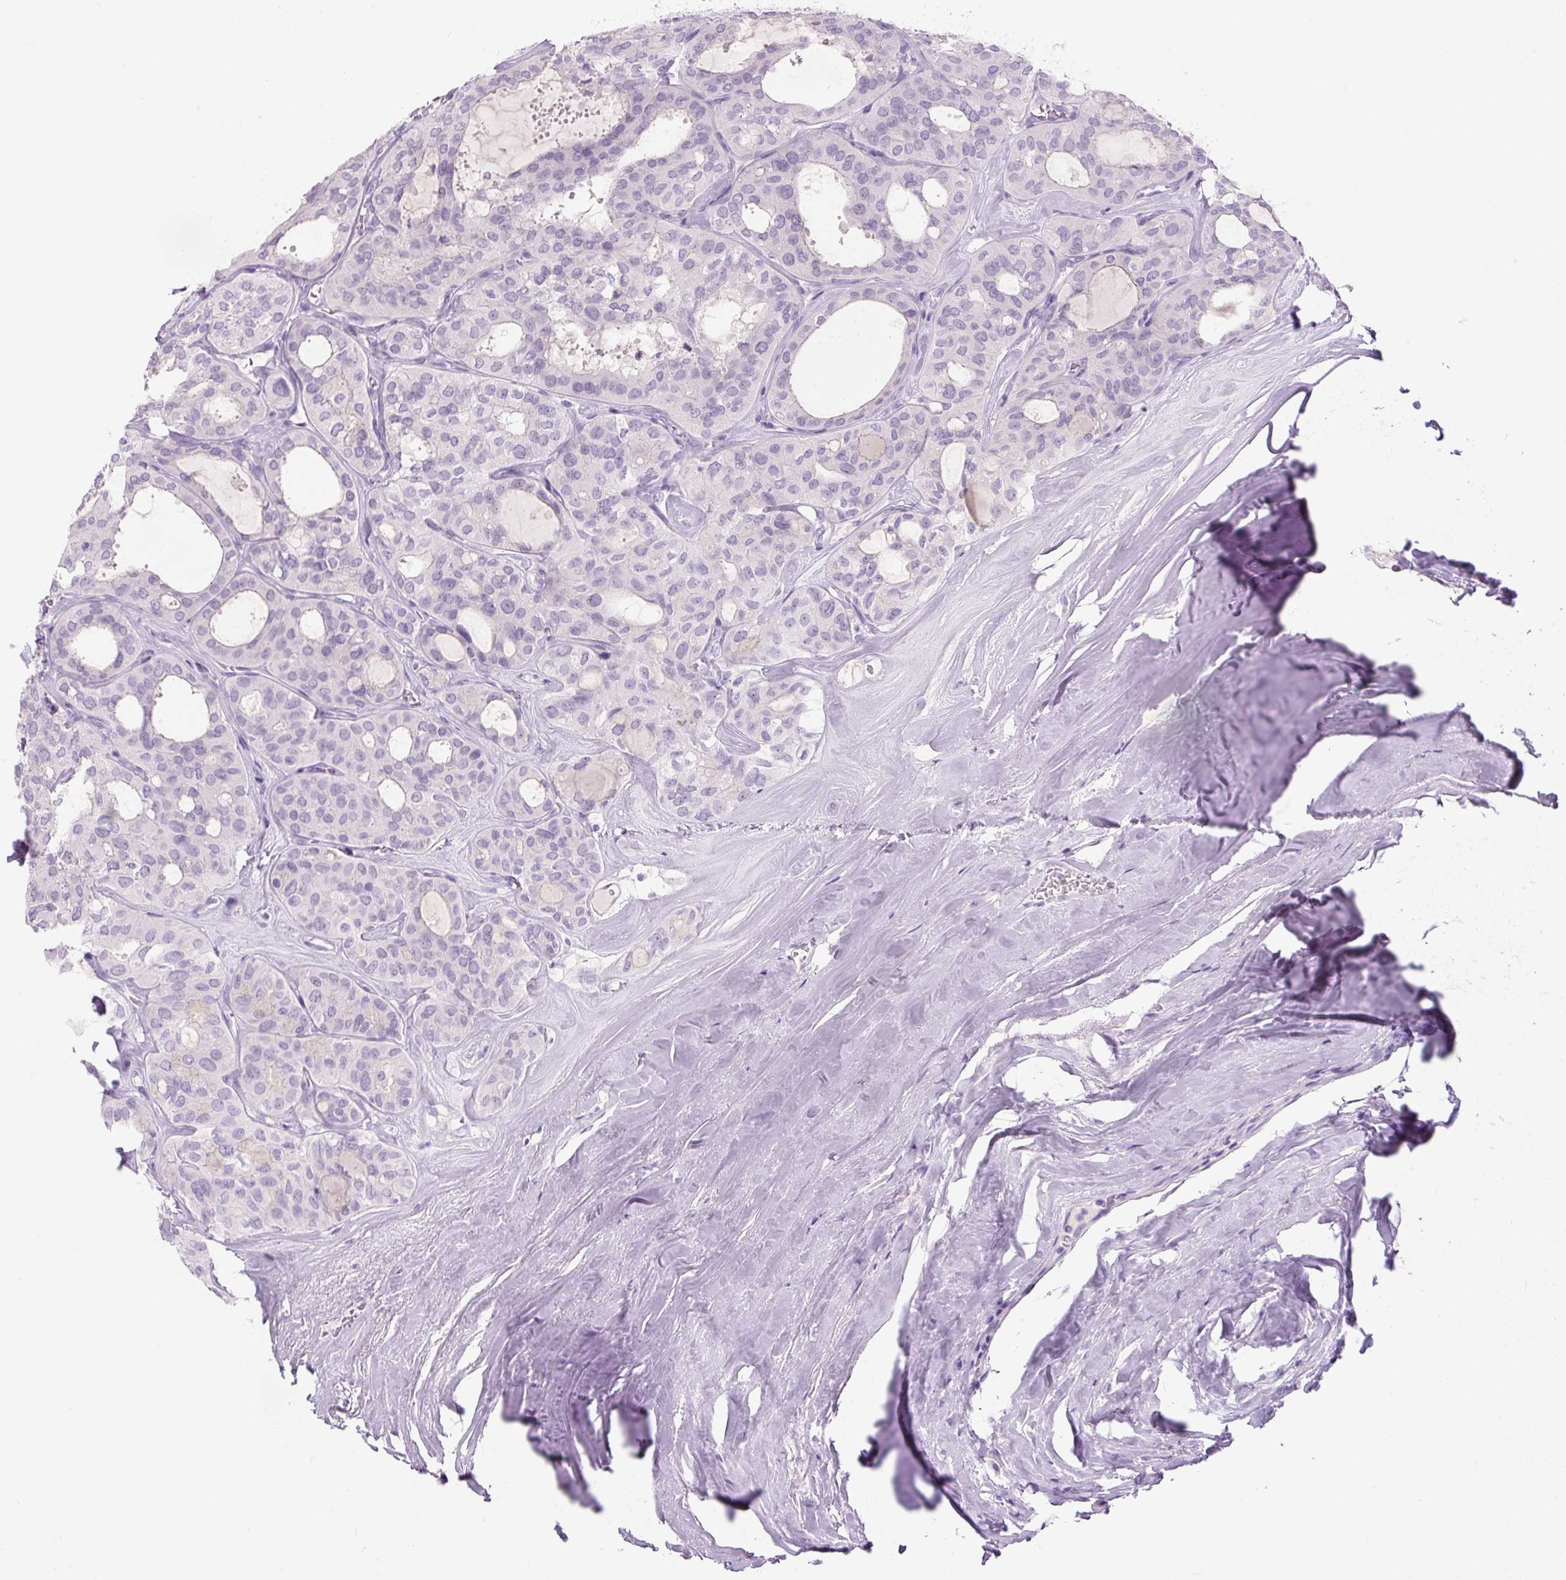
{"staining": {"intensity": "negative", "quantity": "none", "location": "none"}, "tissue": "thyroid cancer", "cell_type": "Tumor cells", "image_type": "cancer", "snomed": [{"axis": "morphology", "description": "Follicular adenoma carcinoma, NOS"}, {"axis": "topography", "description": "Thyroid gland"}], "caption": "The histopathology image exhibits no staining of tumor cells in thyroid follicular adenoma carcinoma. (DAB immunohistochemistry (IHC), high magnification).", "gene": "COL9A2", "patient": {"sex": "male", "age": 75}}